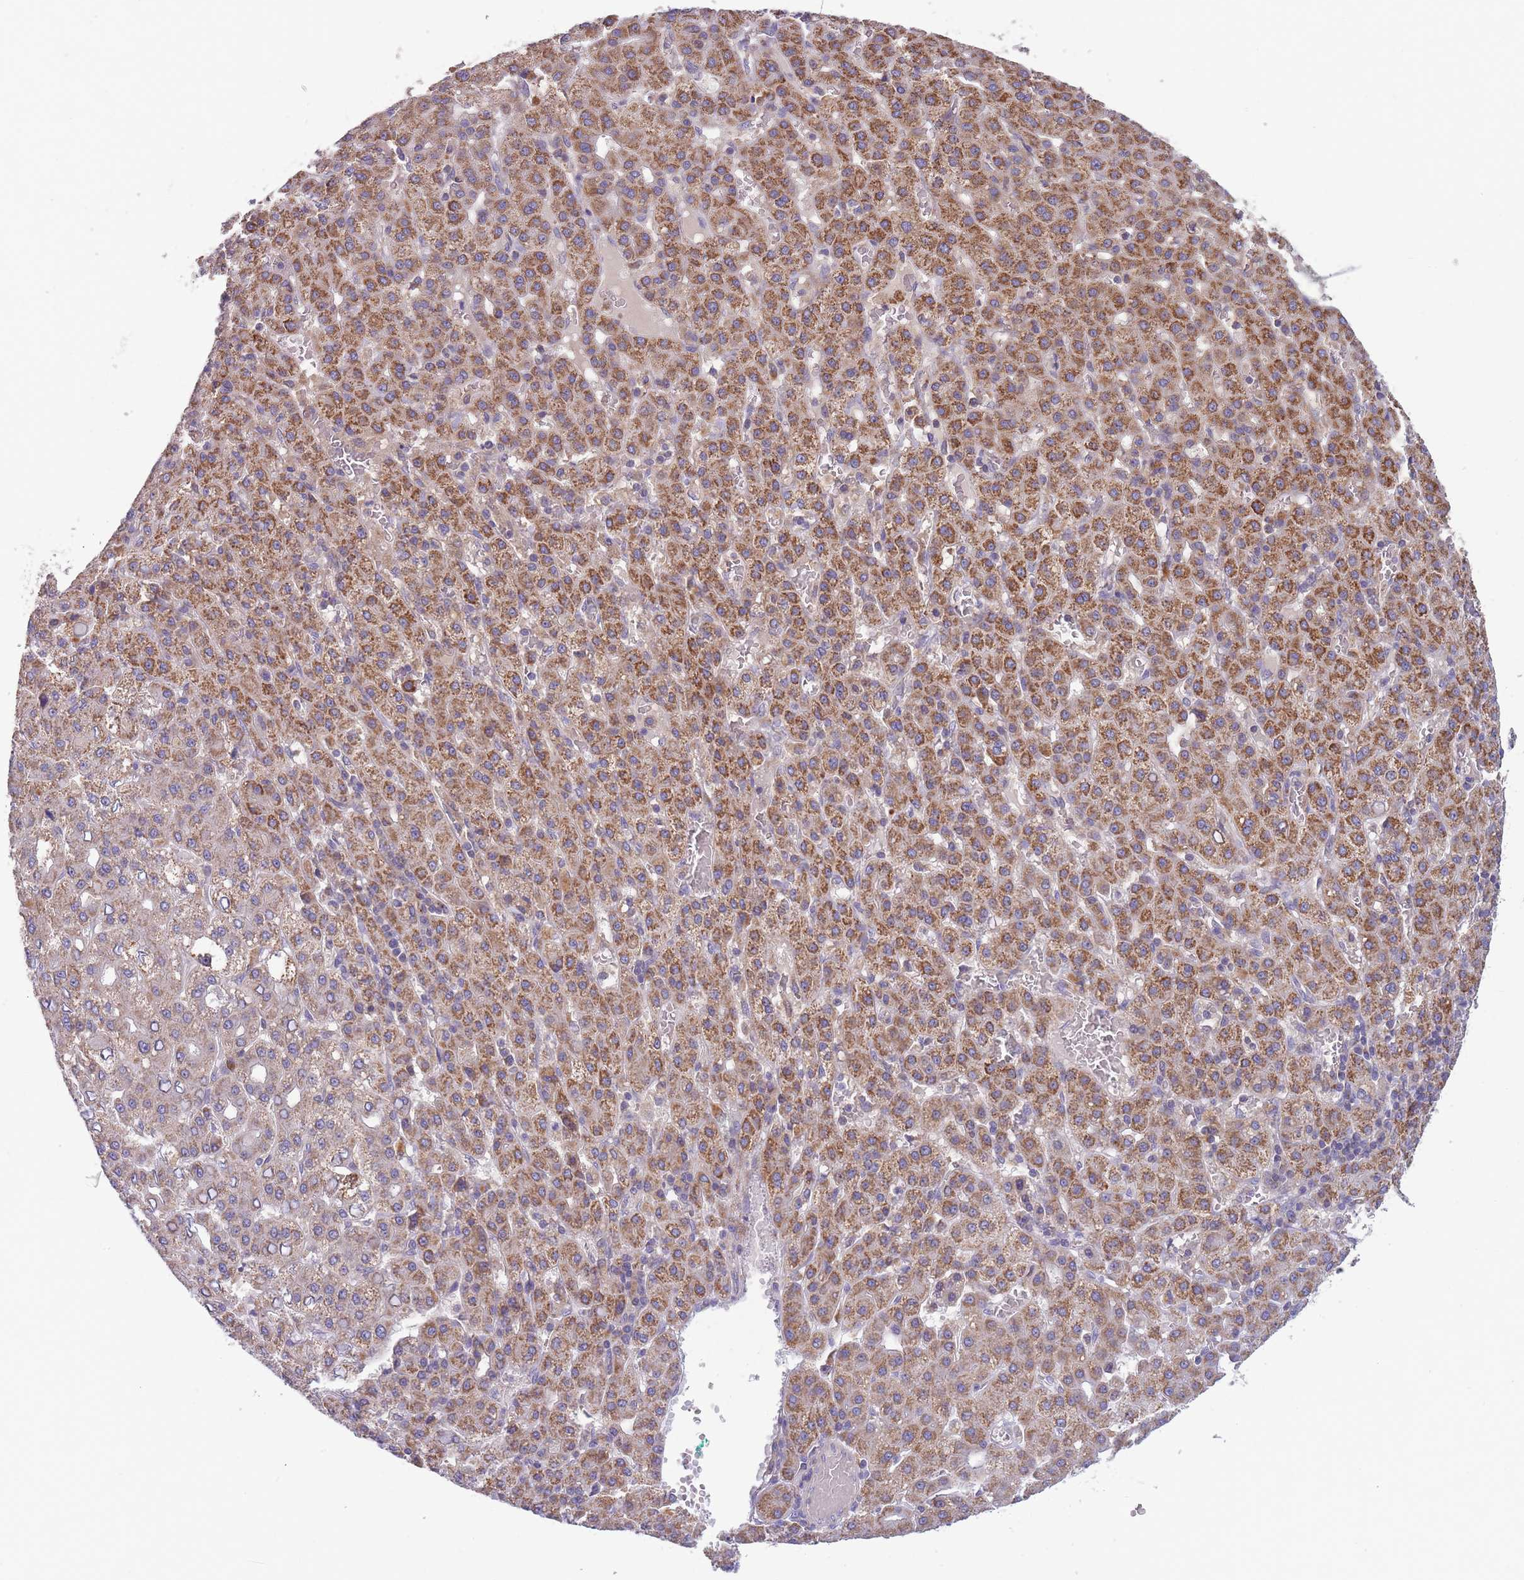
{"staining": {"intensity": "moderate", "quantity": ">75%", "location": "cytoplasmic/membranous"}, "tissue": "liver cancer", "cell_type": "Tumor cells", "image_type": "cancer", "snomed": [{"axis": "morphology", "description": "Carcinoma, Hepatocellular, NOS"}, {"axis": "topography", "description": "Liver"}], "caption": "Tumor cells exhibit moderate cytoplasmic/membranous positivity in about >75% of cells in liver cancer (hepatocellular carcinoma). (Brightfield microscopy of DAB IHC at high magnification).", "gene": "SLC25A42", "patient": {"sex": "male", "age": 65}}